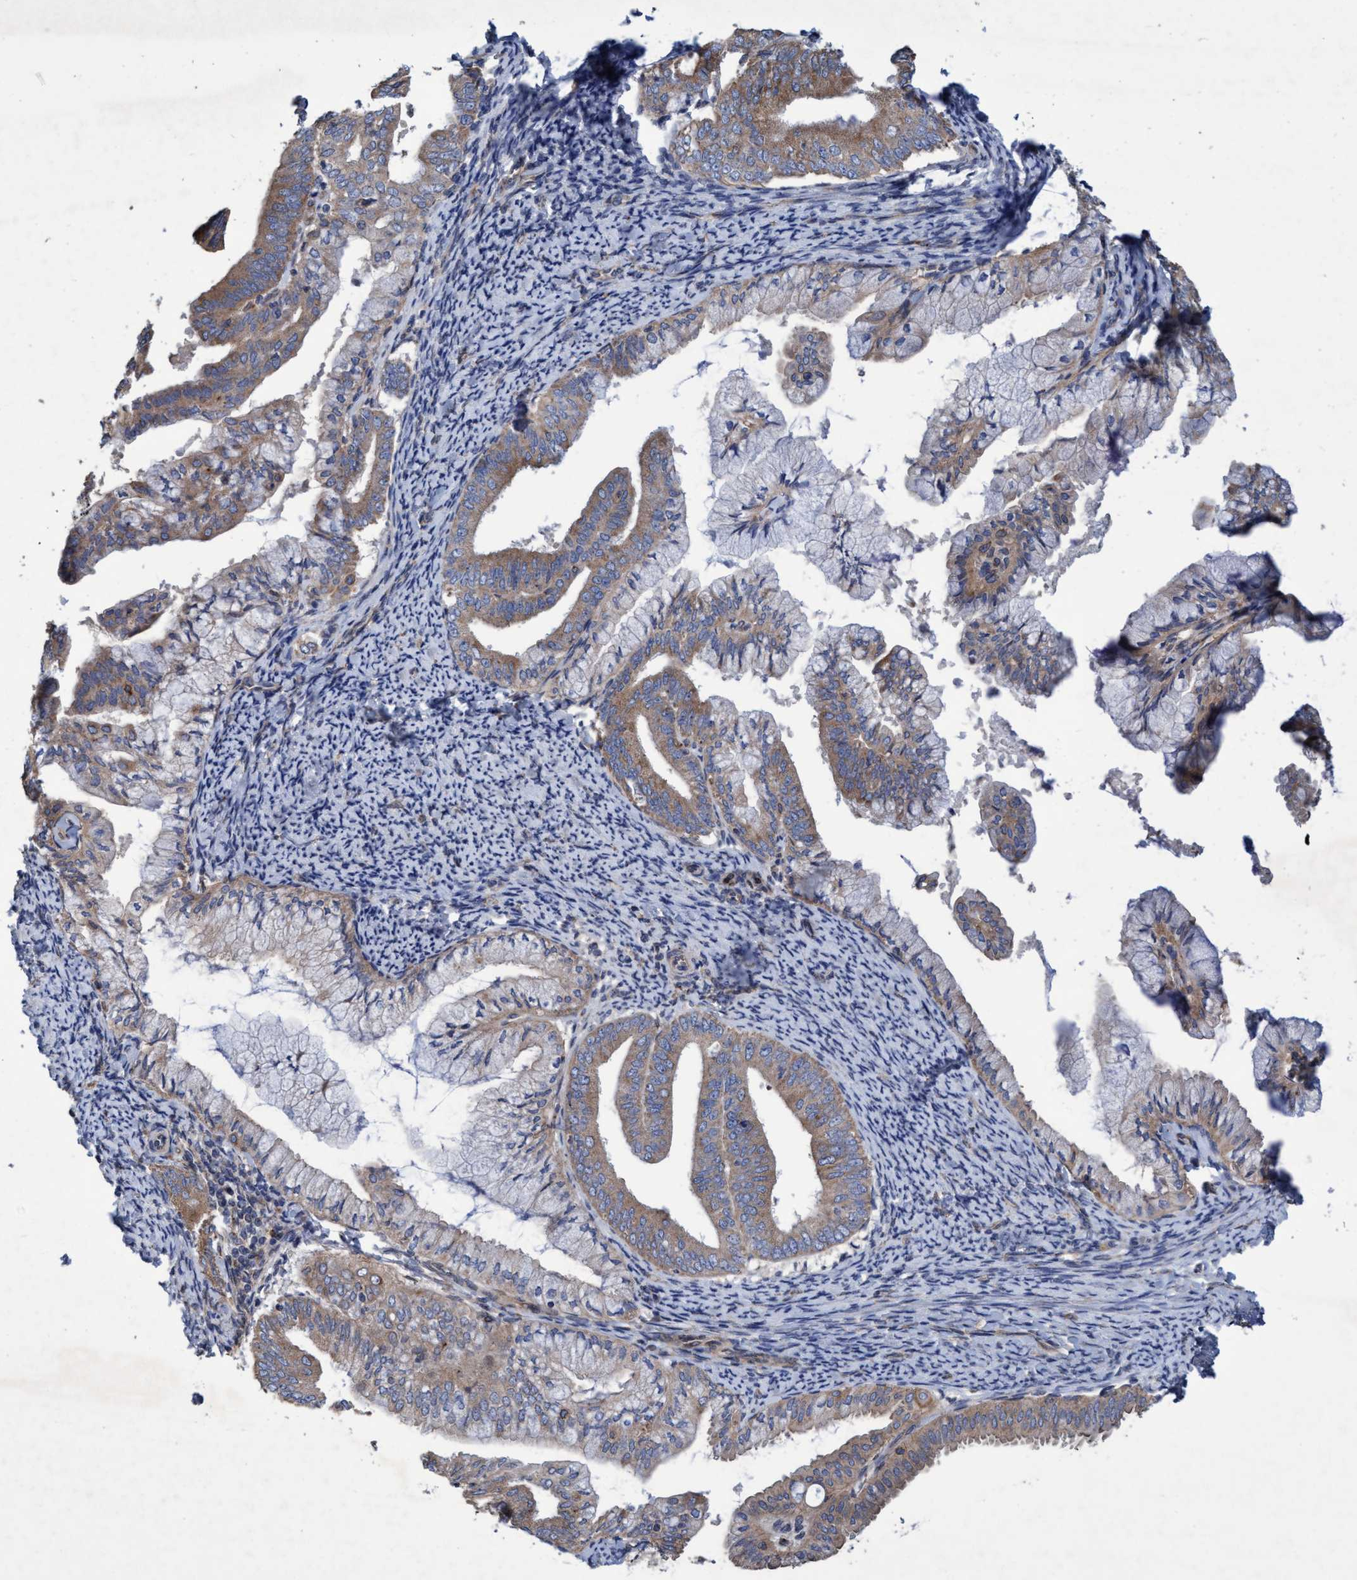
{"staining": {"intensity": "moderate", "quantity": ">75%", "location": "cytoplasmic/membranous"}, "tissue": "endometrial cancer", "cell_type": "Tumor cells", "image_type": "cancer", "snomed": [{"axis": "morphology", "description": "Adenocarcinoma, NOS"}, {"axis": "topography", "description": "Endometrium"}], "caption": "Brown immunohistochemical staining in endometrial adenocarcinoma displays moderate cytoplasmic/membranous staining in approximately >75% of tumor cells.", "gene": "BICD2", "patient": {"sex": "female", "age": 63}}